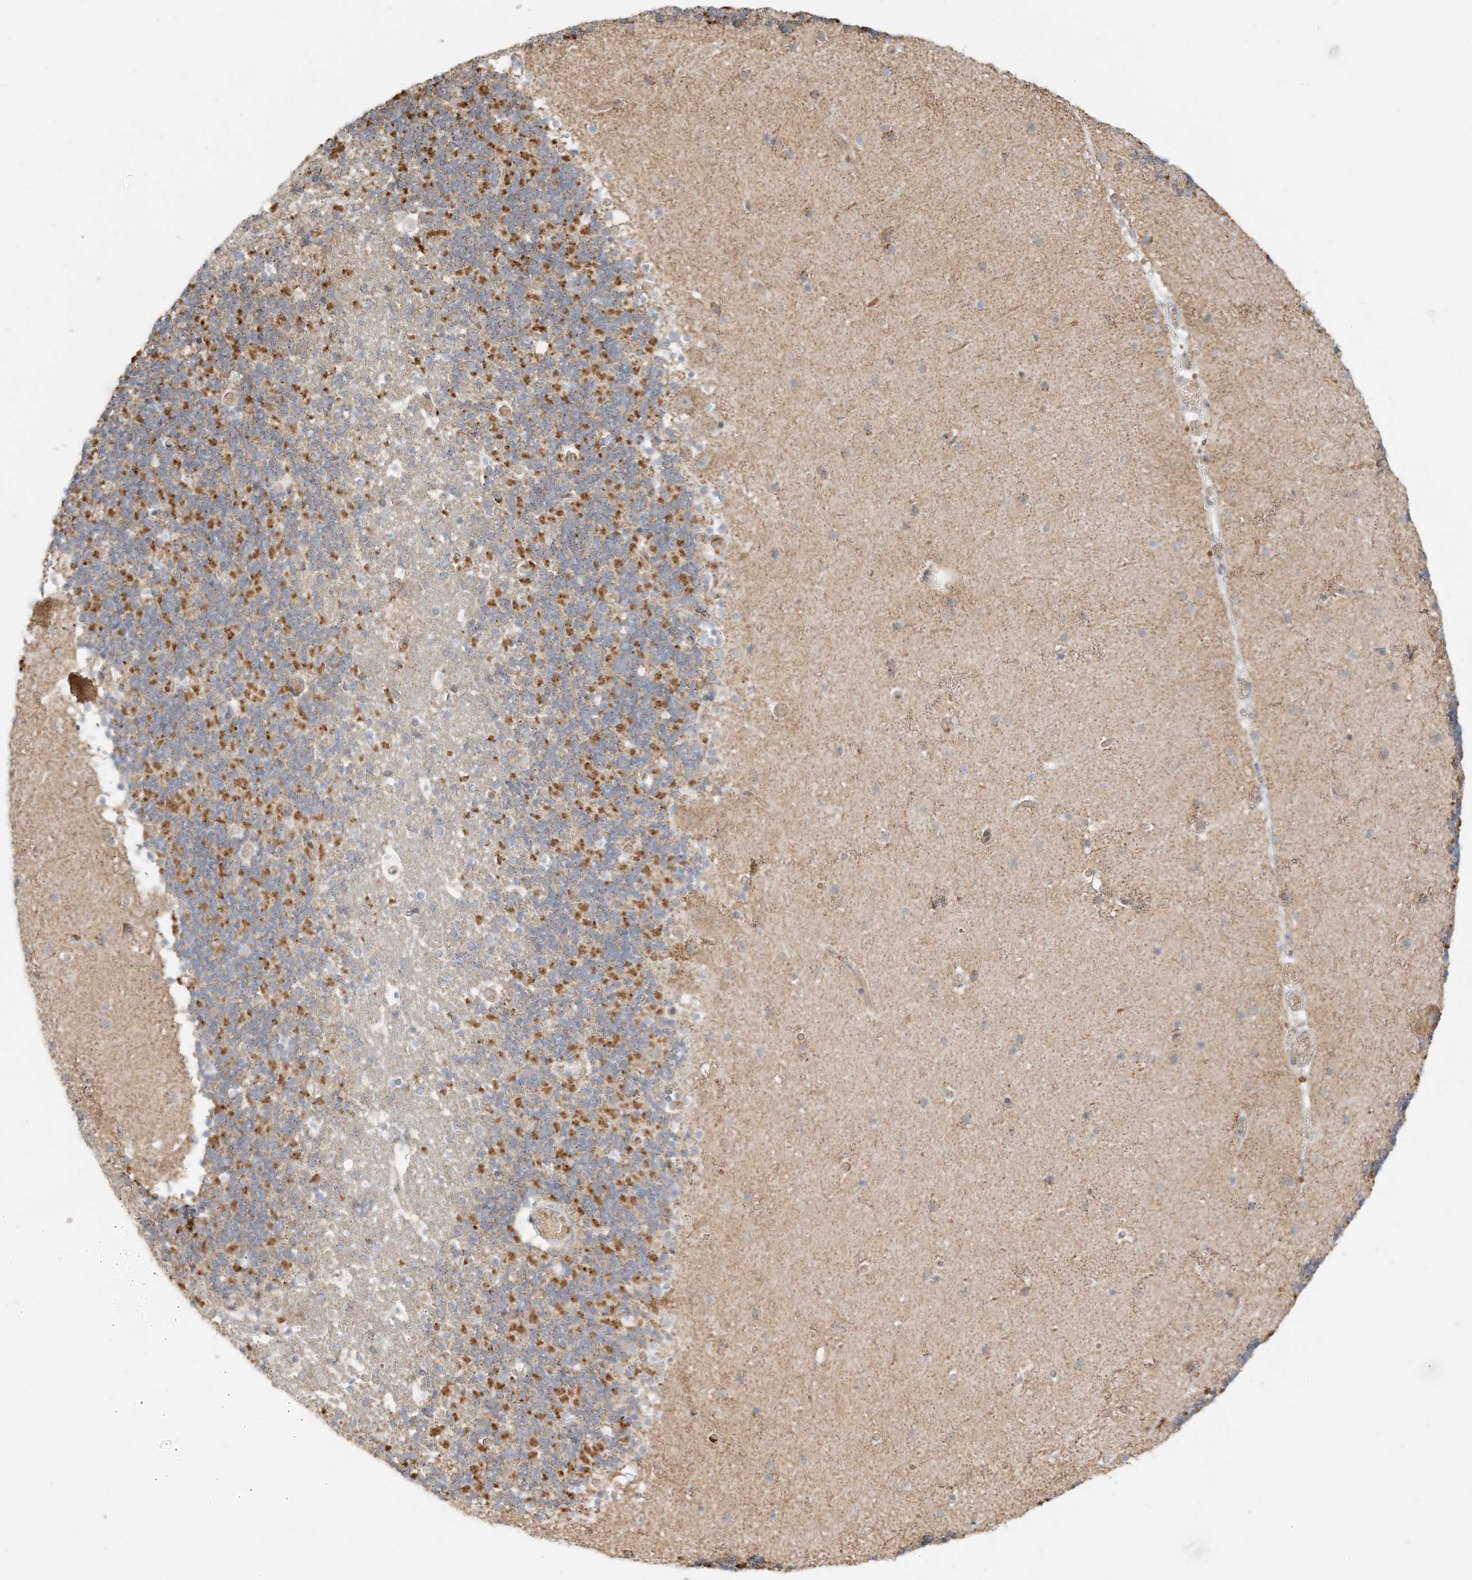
{"staining": {"intensity": "moderate", "quantity": "25%-75%", "location": "cytoplasmic/membranous"}, "tissue": "cerebellum", "cell_type": "Cells in granular layer", "image_type": "normal", "snomed": [{"axis": "morphology", "description": "Normal tissue, NOS"}, {"axis": "topography", "description": "Cerebellum"}], "caption": "Moderate cytoplasmic/membranous expression is appreciated in about 25%-75% of cells in granular layer in benign cerebellum.", "gene": "MTUS2", "patient": {"sex": "male", "age": 57}}